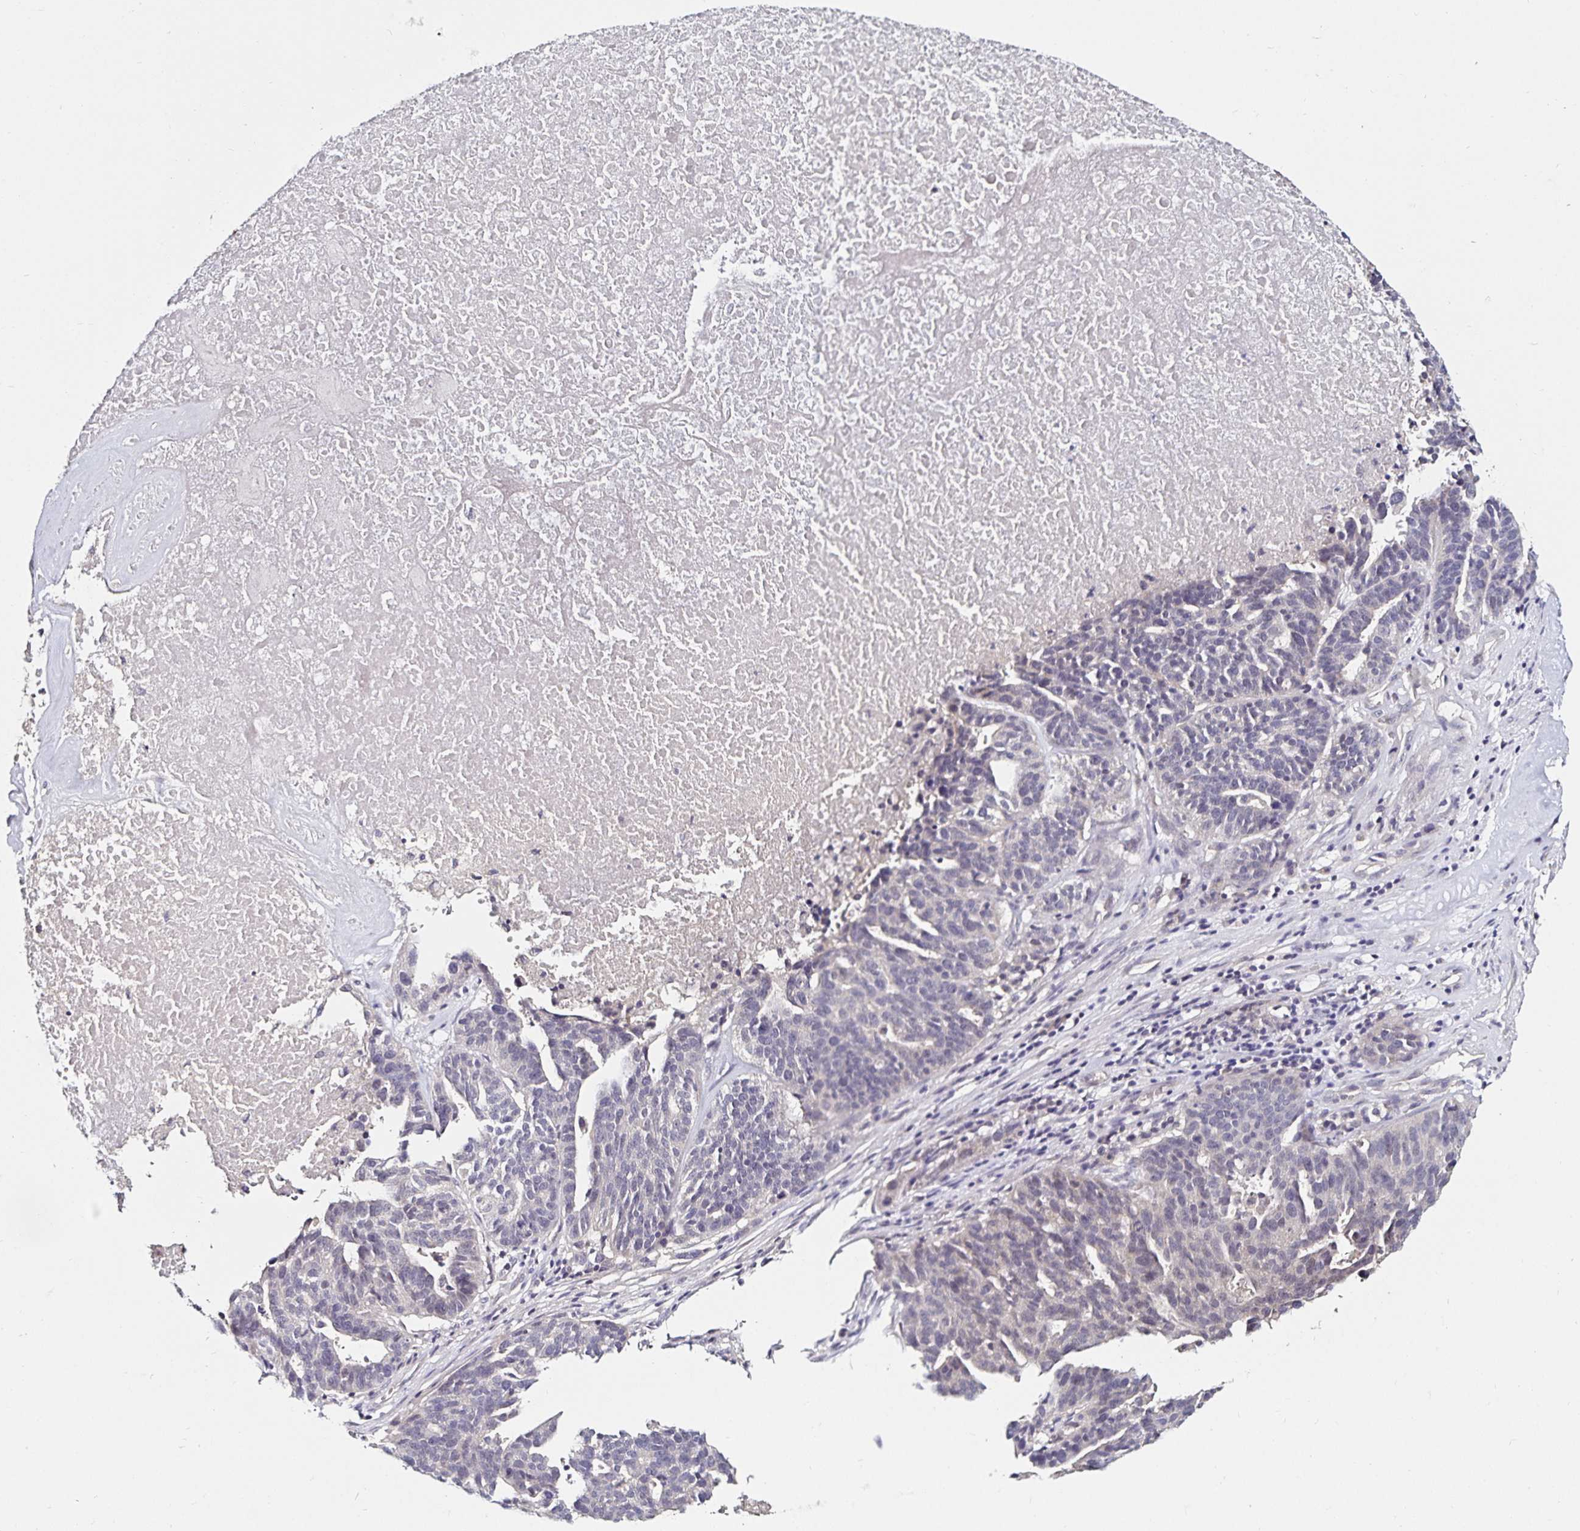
{"staining": {"intensity": "negative", "quantity": "none", "location": "none"}, "tissue": "ovarian cancer", "cell_type": "Tumor cells", "image_type": "cancer", "snomed": [{"axis": "morphology", "description": "Cystadenocarcinoma, serous, NOS"}, {"axis": "topography", "description": "Ovary"}], "caption": "Serous cystadenocarcinoma (ovarian) was stained to show a protein in brown. There is no significant staining in tumor cells.", "gene": "ACSL5", "patient": {"sex": "female", "age": 59}}